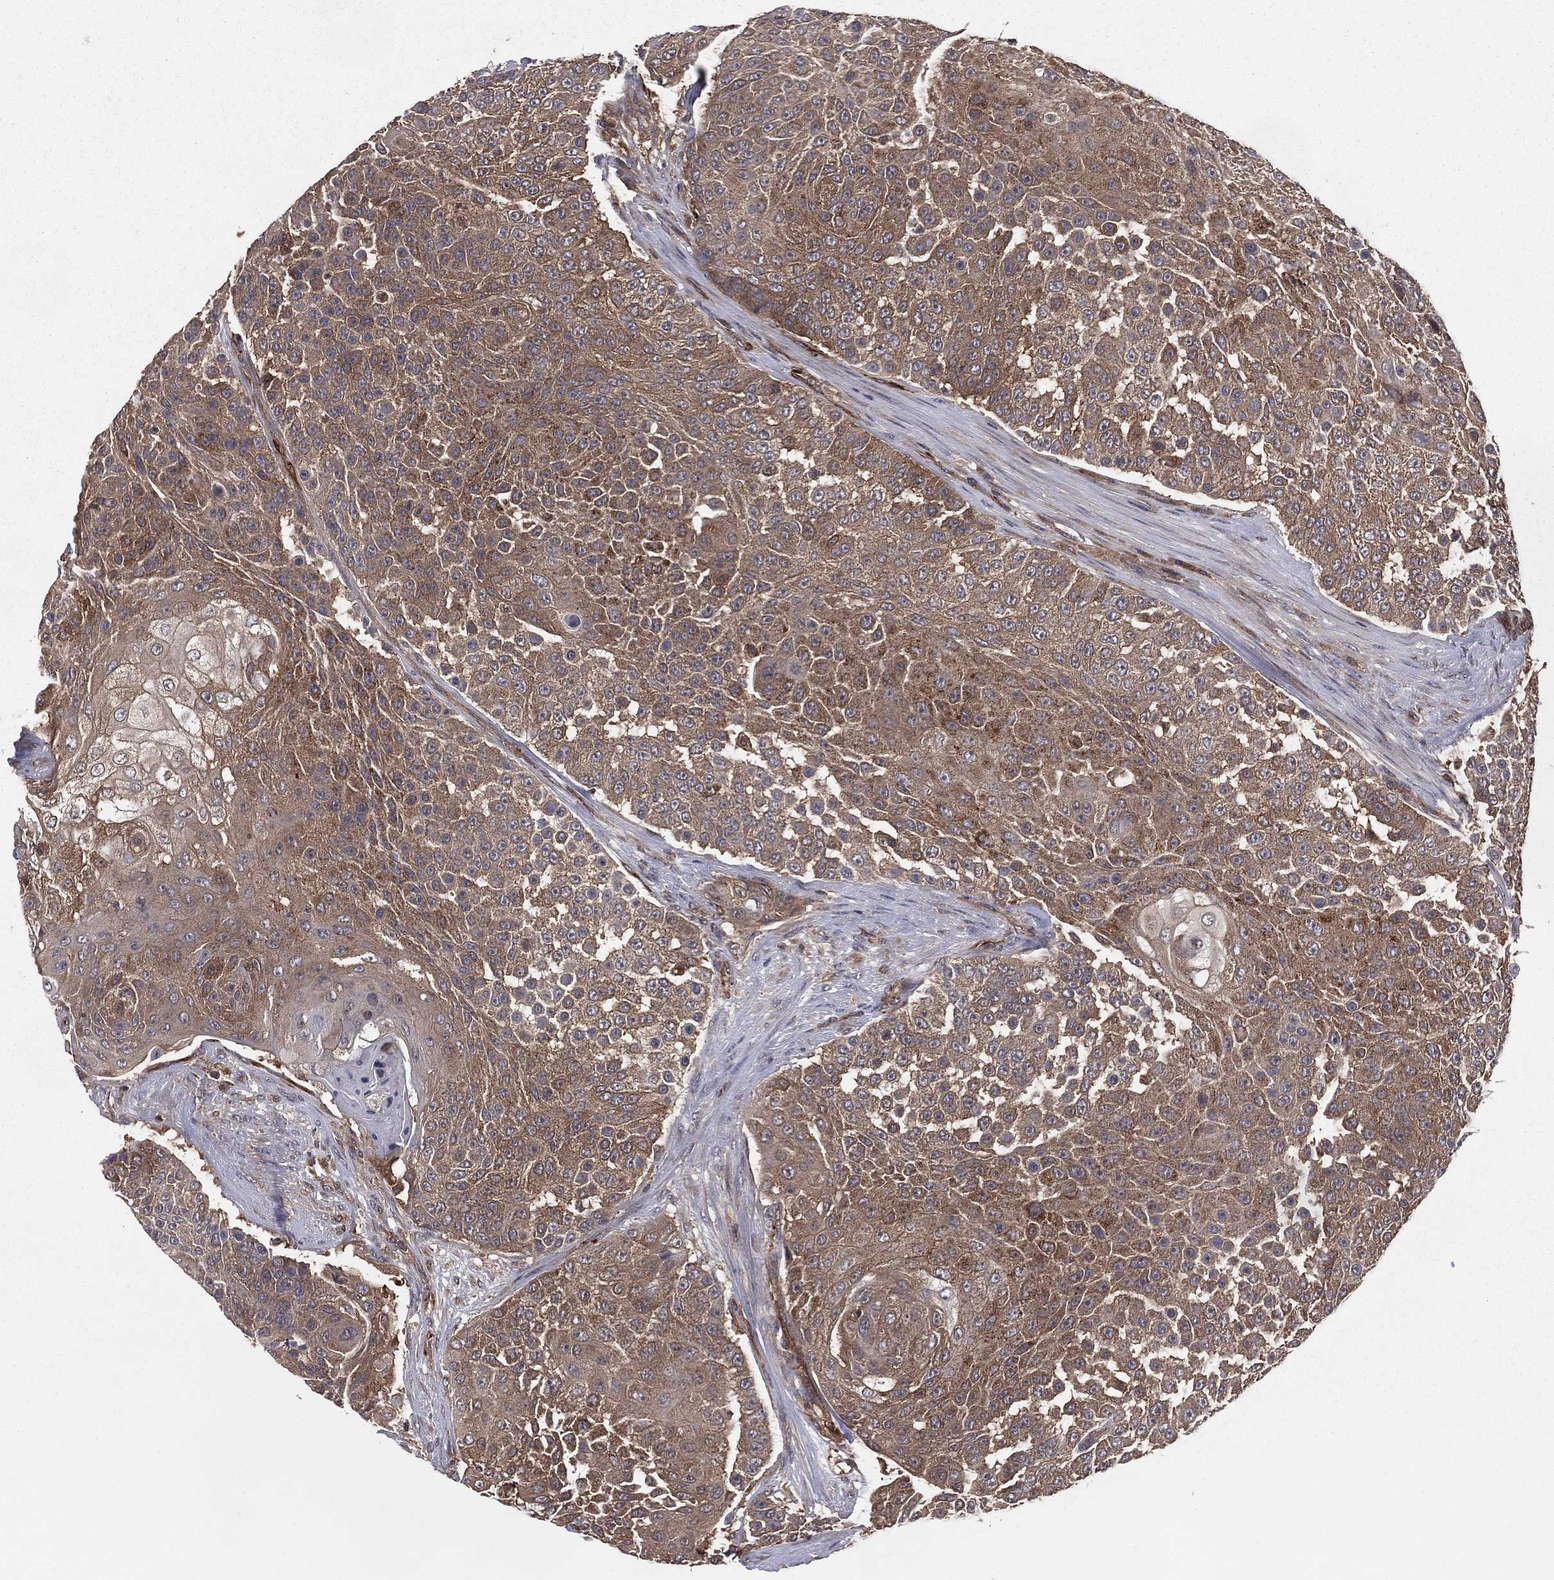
{"staining": {"intensity": "moderate", "quantity": "25%-75%", "location": "cytoplasmic/membranous"}, "tissue": "urothelial cancer", "cell_type": "Tumor cells", "image_type": "cancer", "snomed": [{"axis": "morphology", "description": "Urothelial carcinoma, High grade"}, {"axis": "topography", "description": "Urinary bladder"}], "caption": "An immunohistochemistry histopathology image of neoplastic tissue is shown. Protein staining in brown labels moderate cytoplasmic/membranous positivity in high-grade urothelial carcinoma within tumor cells.", "gene": "CERT1", "patient": {"sex": "female", "age": 63}}